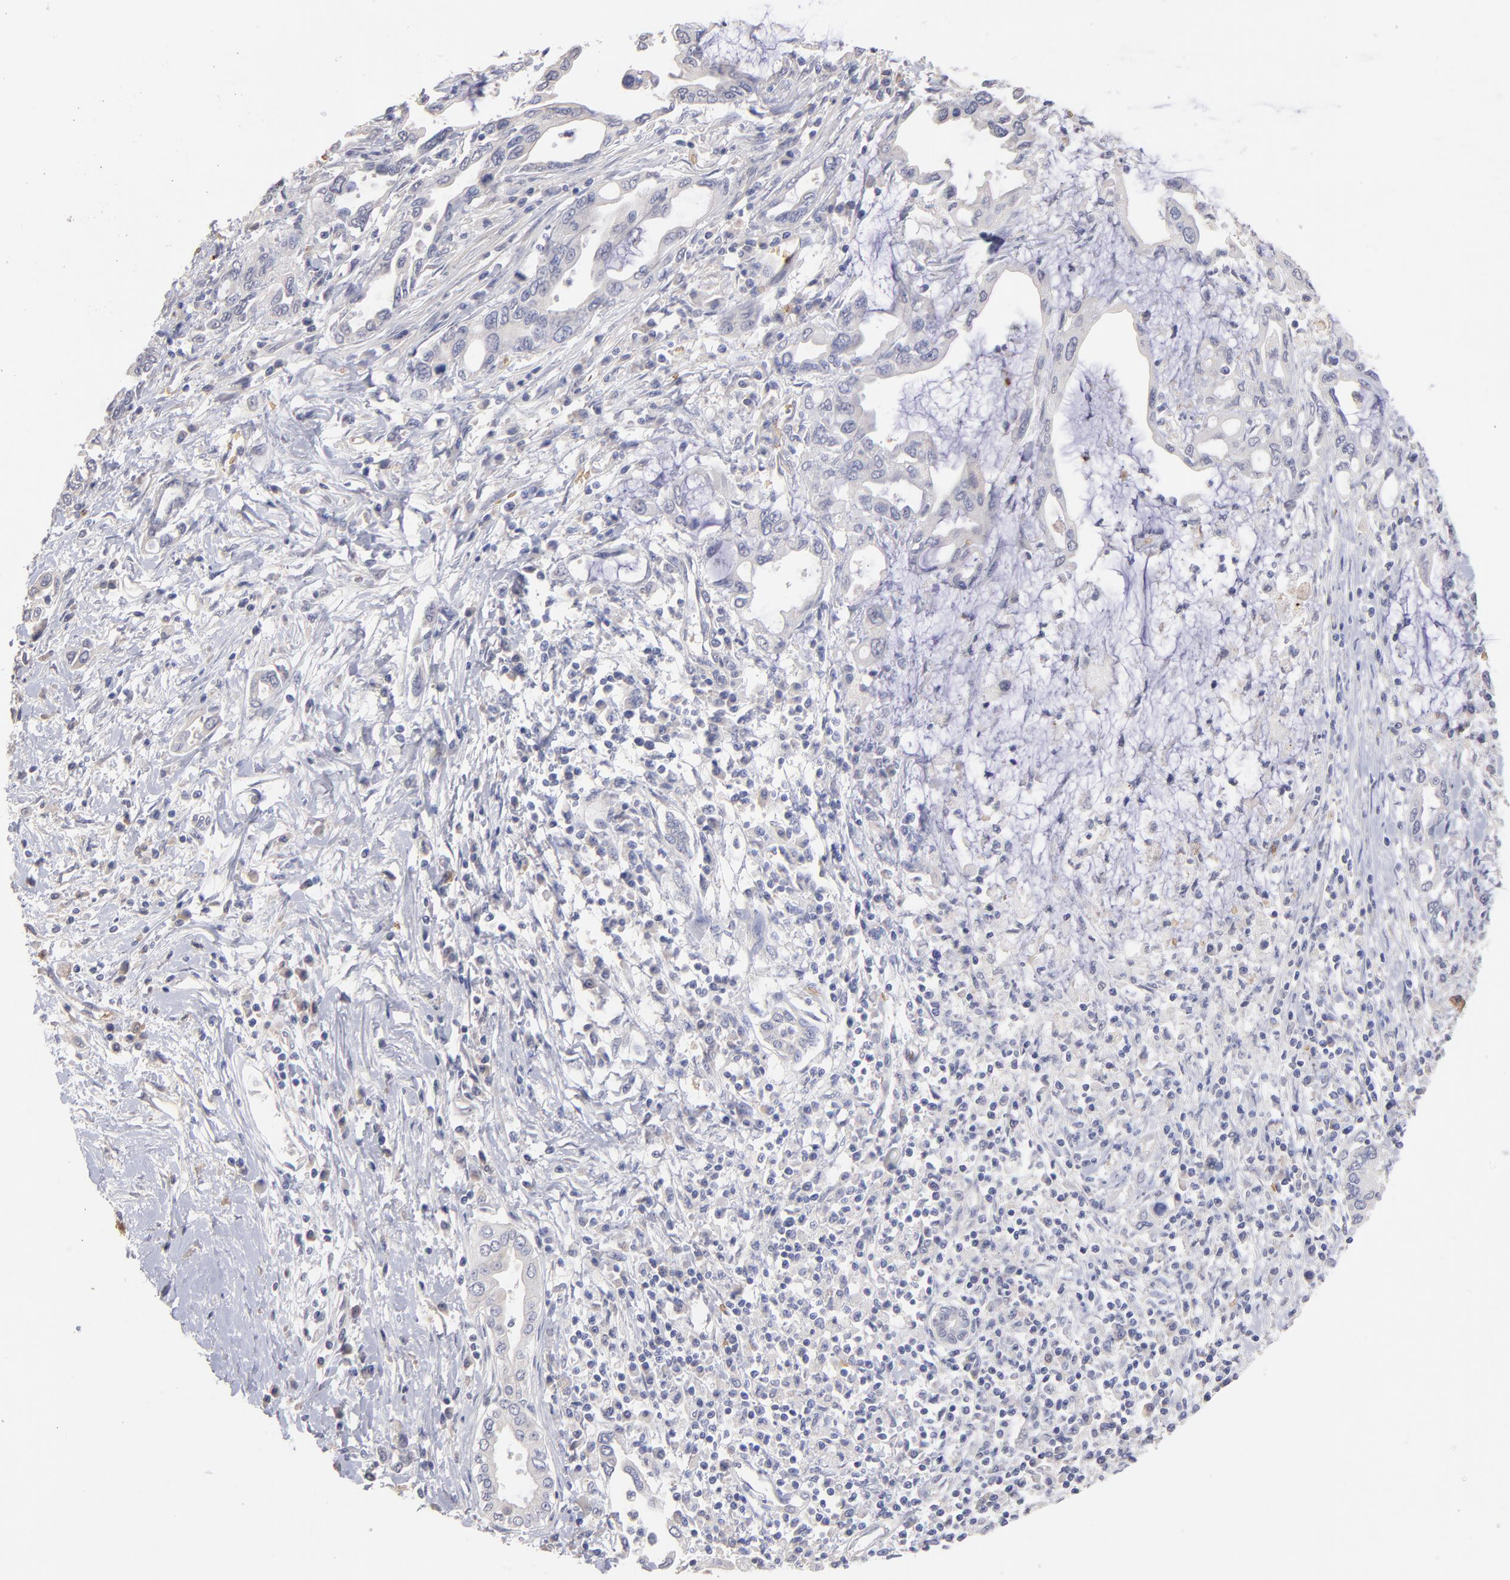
{"staining": {"intensity": "negative", "quantity": "none", "location": "none"}, "tissue": "pancreatic cancer", "cell_type": "Tumor cells", "image_type": "cancer", "snomed": [{"axis": "morphology", "description": "Adenocarcinoma, NOS"}, {"axis": "topography", "description": "Pancreas"}], "caption": "The image shows no staining of tumor cells in adenocarcinoma (pancreatic). (DAB immunohistochemistry visualized using brightfield microscopy, high magnification).", "gene": "F13B", "patient": {"sex": "female", "age": 57}}